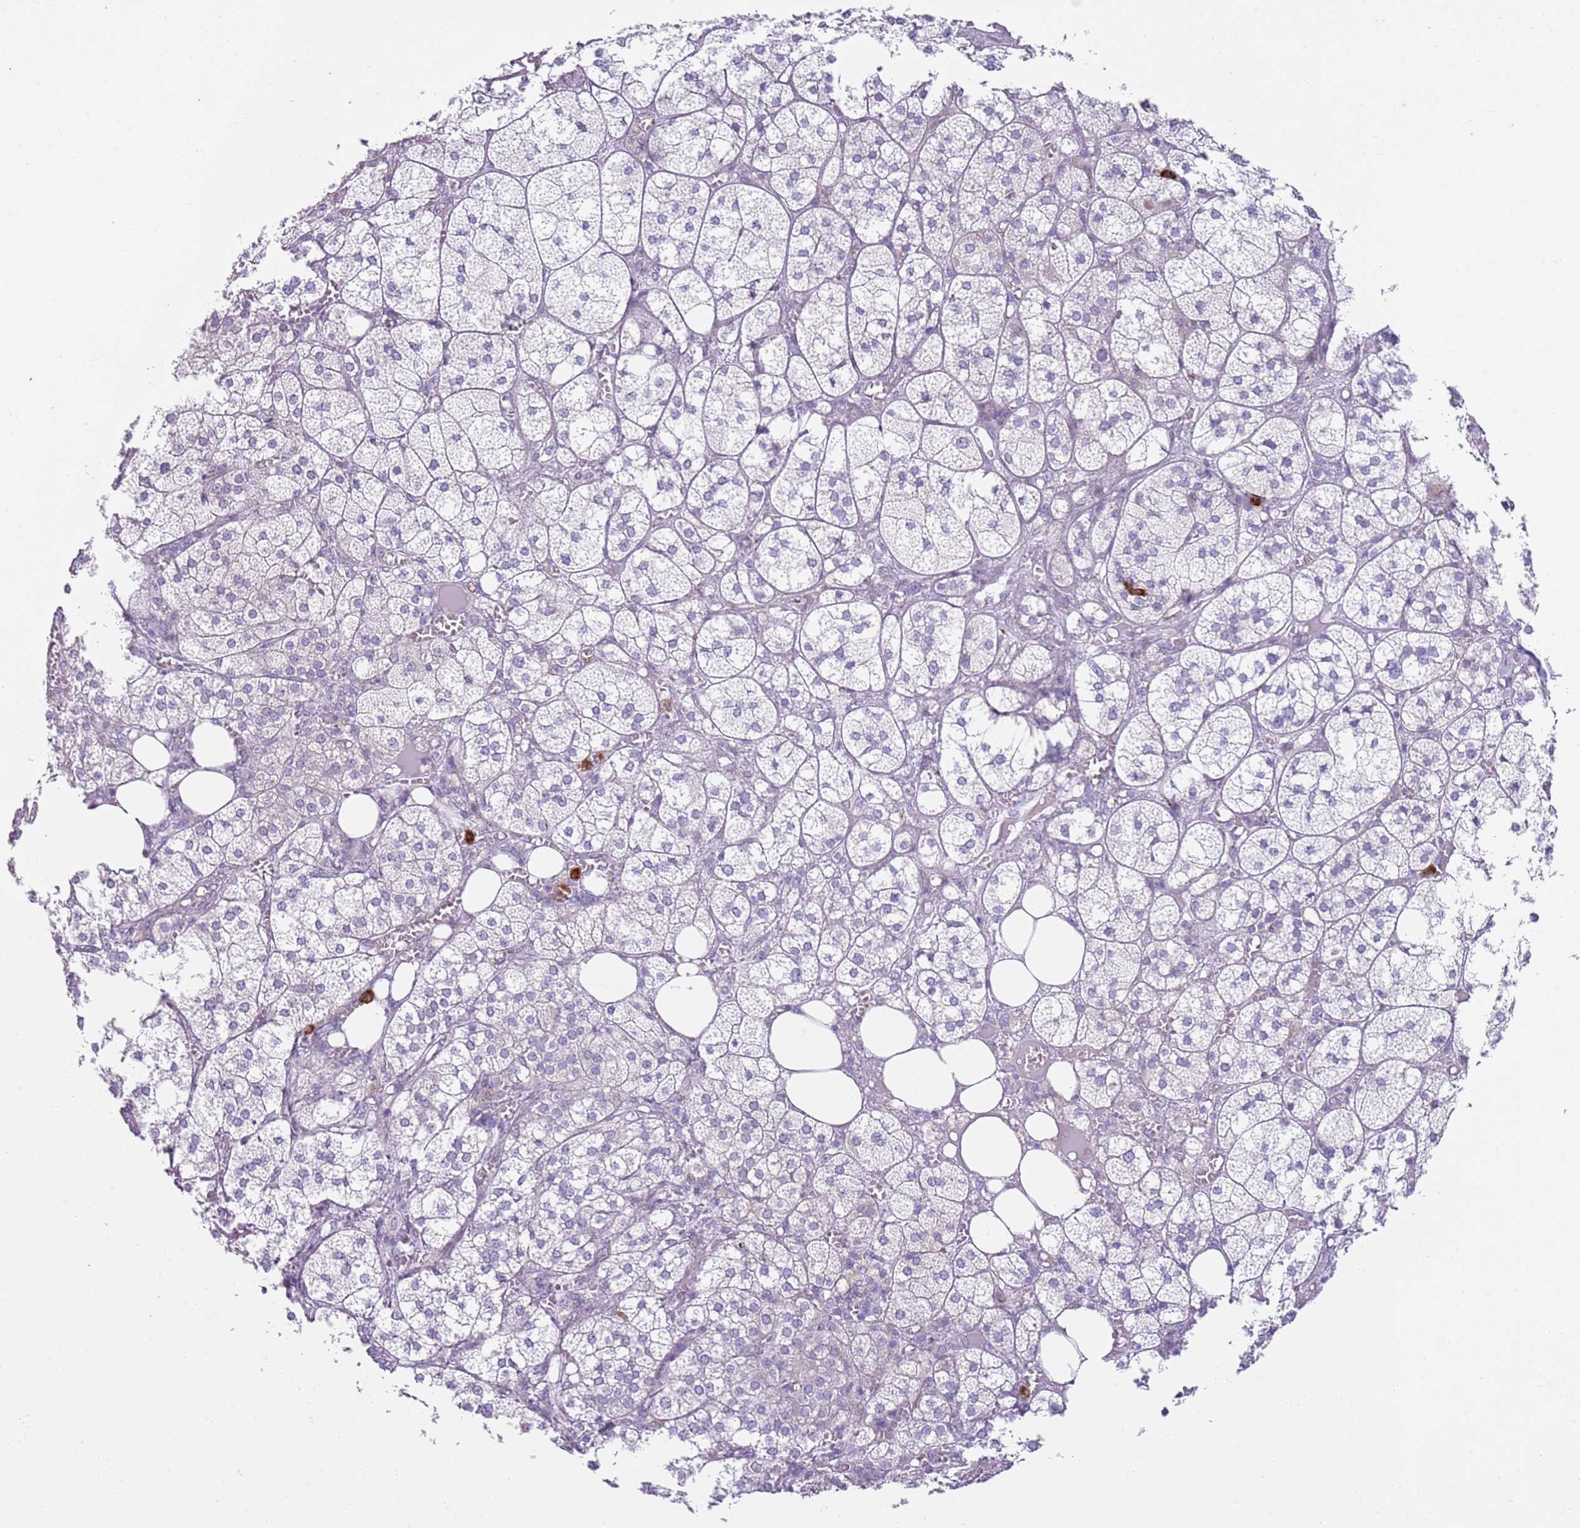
{"staining": {"intensity": "negative", "quantity": "none", "location": "none"}, "tissue": "adrenal gland", "cell_type": "Glandular cells", "image_type": "normal", "snomed": [{"axis": "morphology", "description": "Normal tissue, NOS"}, {"axis": "topography", "description": "Adrenal gland"}], "caption": "A high-resolution image shows immunohistochemistry staining of unremarkable adrenal gland, which displays no significant staining in glandular cells.", "gene": "CD177", "patient": {"sex": "female", "age": 61}}